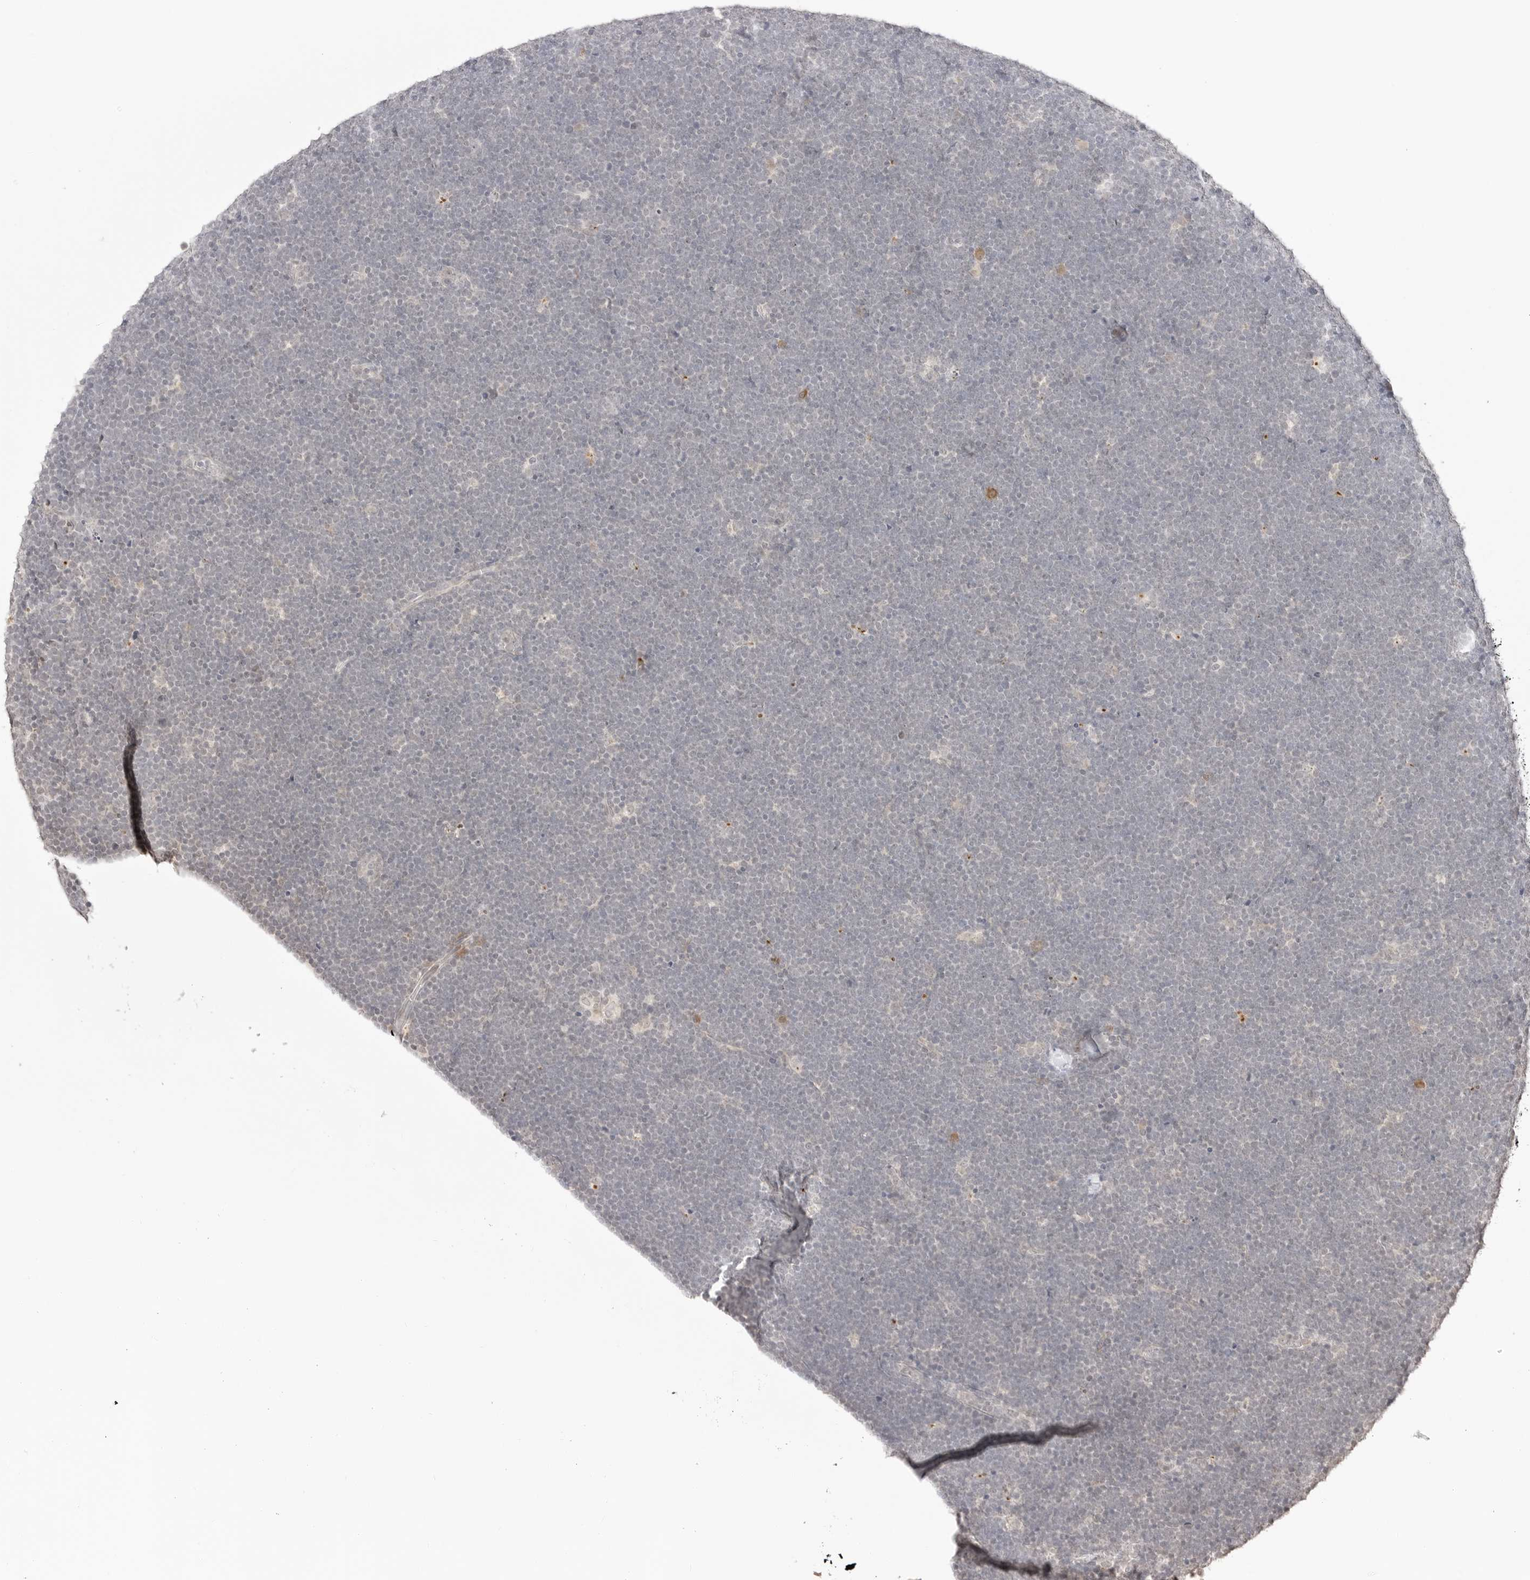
{"staining": {"intensity": "negative", "quantity": "none", "location": "none"}, "tissue": "lymphoma", "cell_type": "Tumor cells", "image_type": "cancer", "snomed": [{"axis": "morphology", "description": "Malignant lymphoma, non-Hodgkin's type, High grade"}, {"axis": "topography", "description": "Lymph node"}], "caption": "The photomicrograph exhibits no significant positivity in tumor cells of malignant lymphoma, non-Hodgkin's type (high-grade).", "gene": "SEPTIN4", "patient": {"sex": "male", "age": 13}}